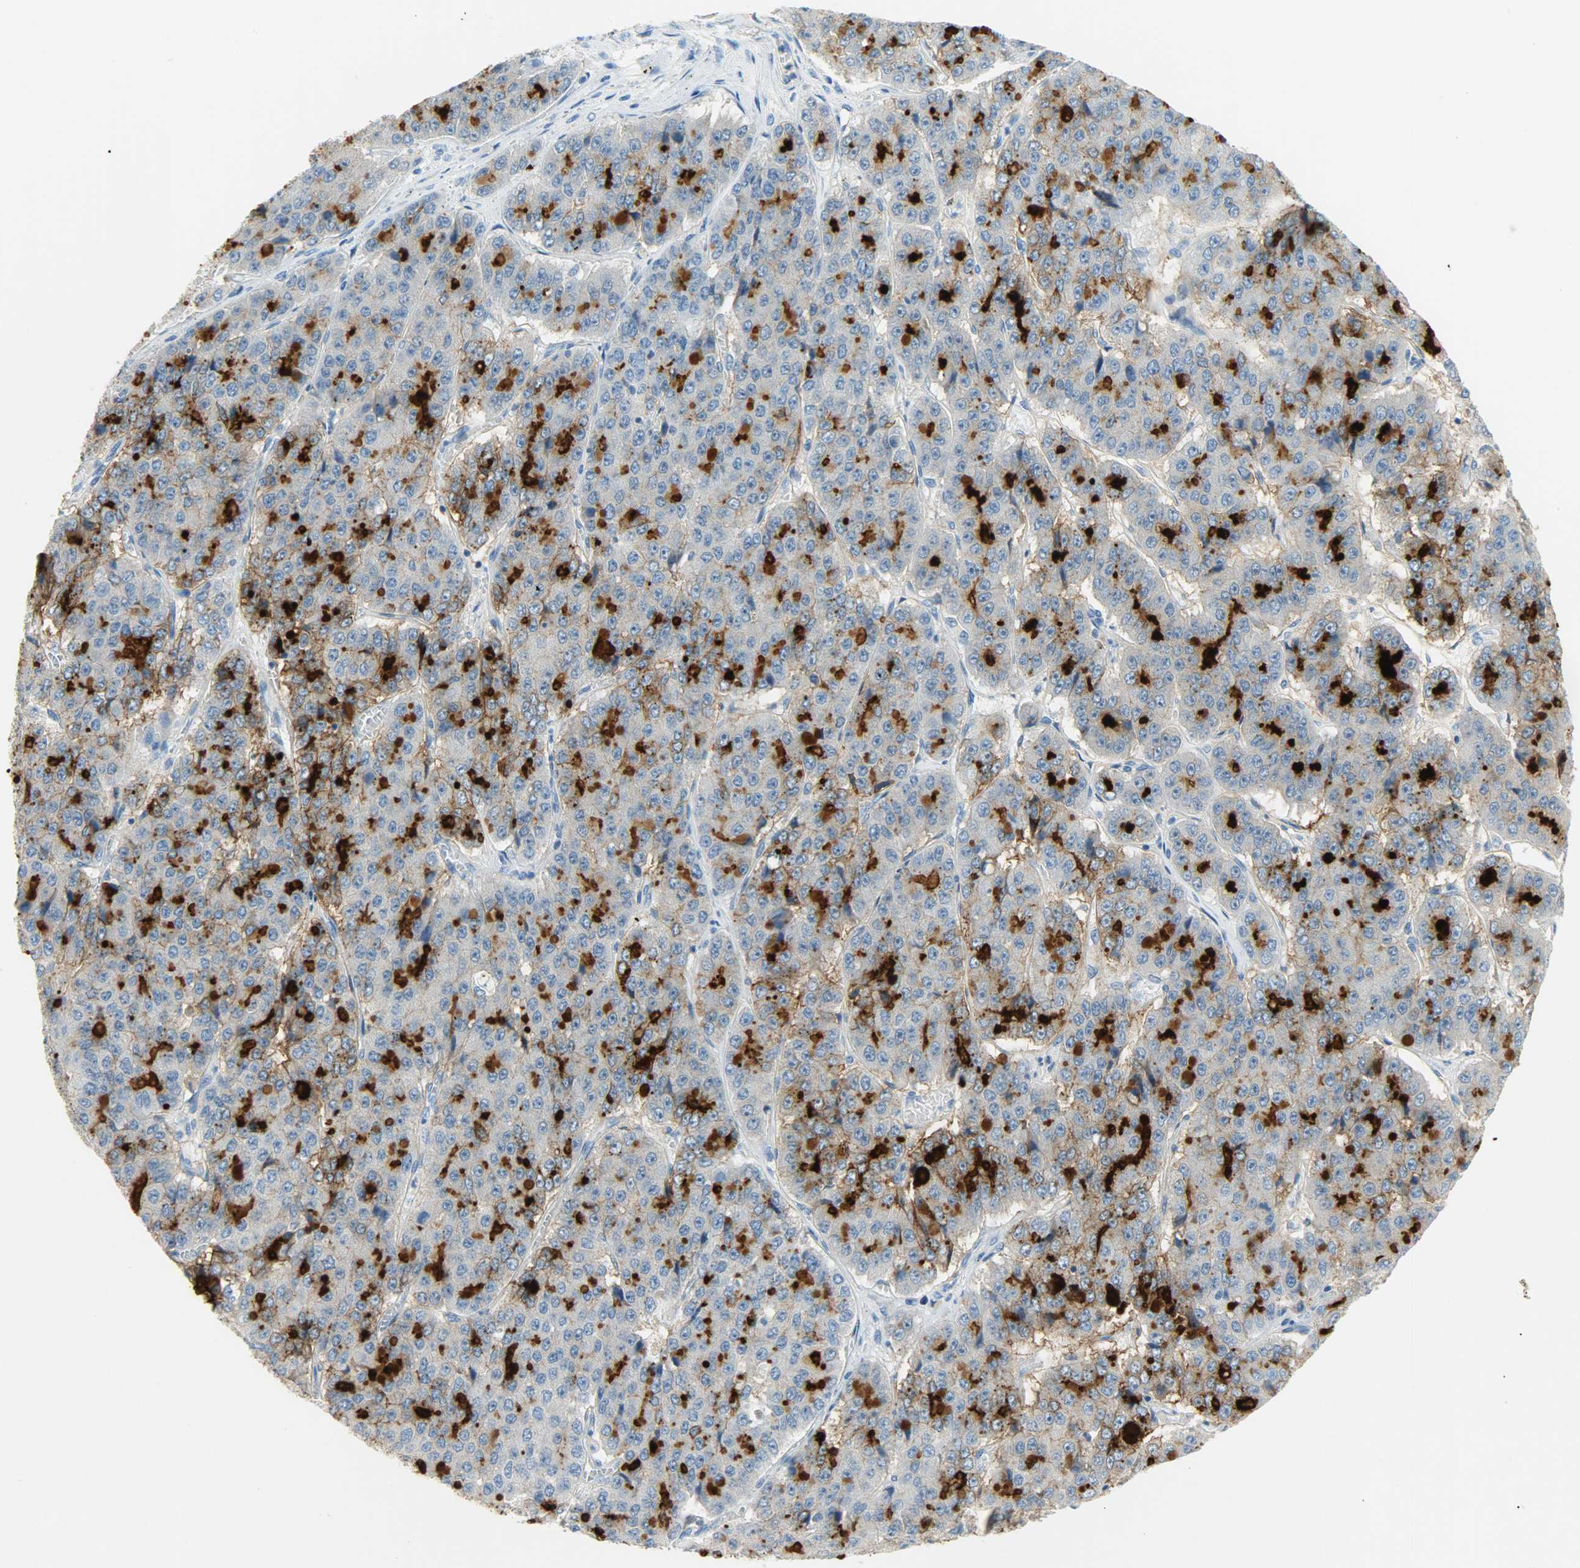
{"staining": {"intensity": "strong", "quantity": ">75%", "location": "cytoplasmic/membranous"}, "tissue": "pancreatic cancer", "cell_type": "Tumor cells", "image_type": "cancer", "snomed": [{"axis": "morphology", "description": "Adenocarcinoma, NOS"}, {"axis": "topography", "description": "Pancreas"}], "caption": "The image displays immunohistochemical staining of adenocarcinoma (pancreatic). There is strong cytoplasmic/membranous staining is seen in approximately >75% of tumor cells.", "gene": "PROM1", "patient": {"sex": "male", "age": 50}}